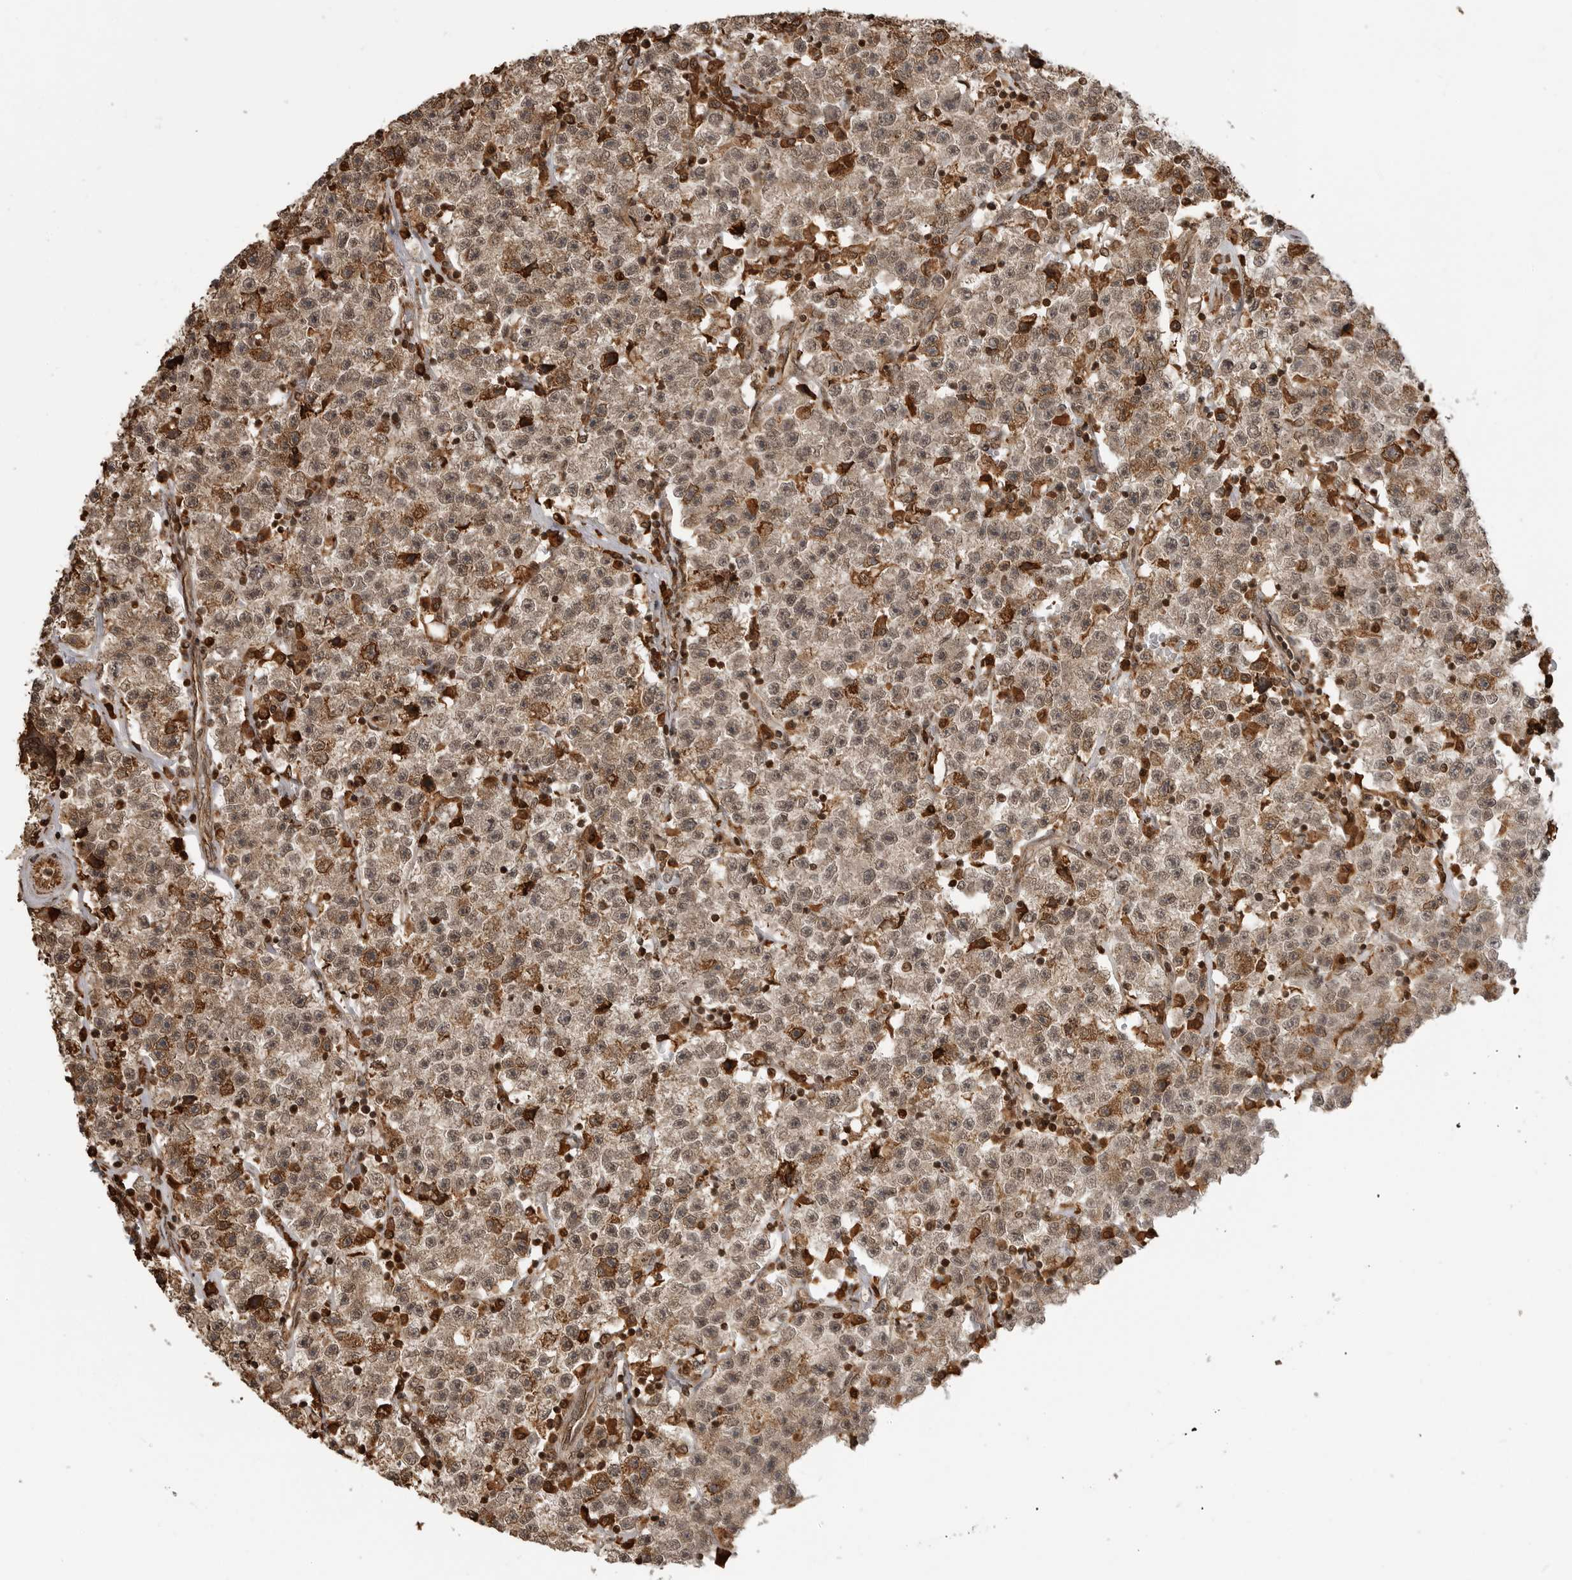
{"staining": {"intensity": "weak", "quantity": ">75%", "location": "cytoplasmic/membranous,nuclear"}, "tissue": "testis cancer", "cell_type": "Tumor cells", "image_type": "cancer", "snomed": [{"axis": "morphology", "description": "Seminoma, NOS"}, {"axis": "topography", "description": "Testis"}], "caption": "Testis seminoma stained with DAB (3,3'-diaminobenzidine) IHC shows low levels of weak cytoplasmic/membranous and nuclear positivity in about >75% of tumor cells. The staining was performed using DAB (3,3'-diaminobenzidine), with brown indicating positive protein expression. Nuclei are stained blue with hematoxylin.", "gene": "BMP2K", "patient": {"sex": "male", "age": 22}}